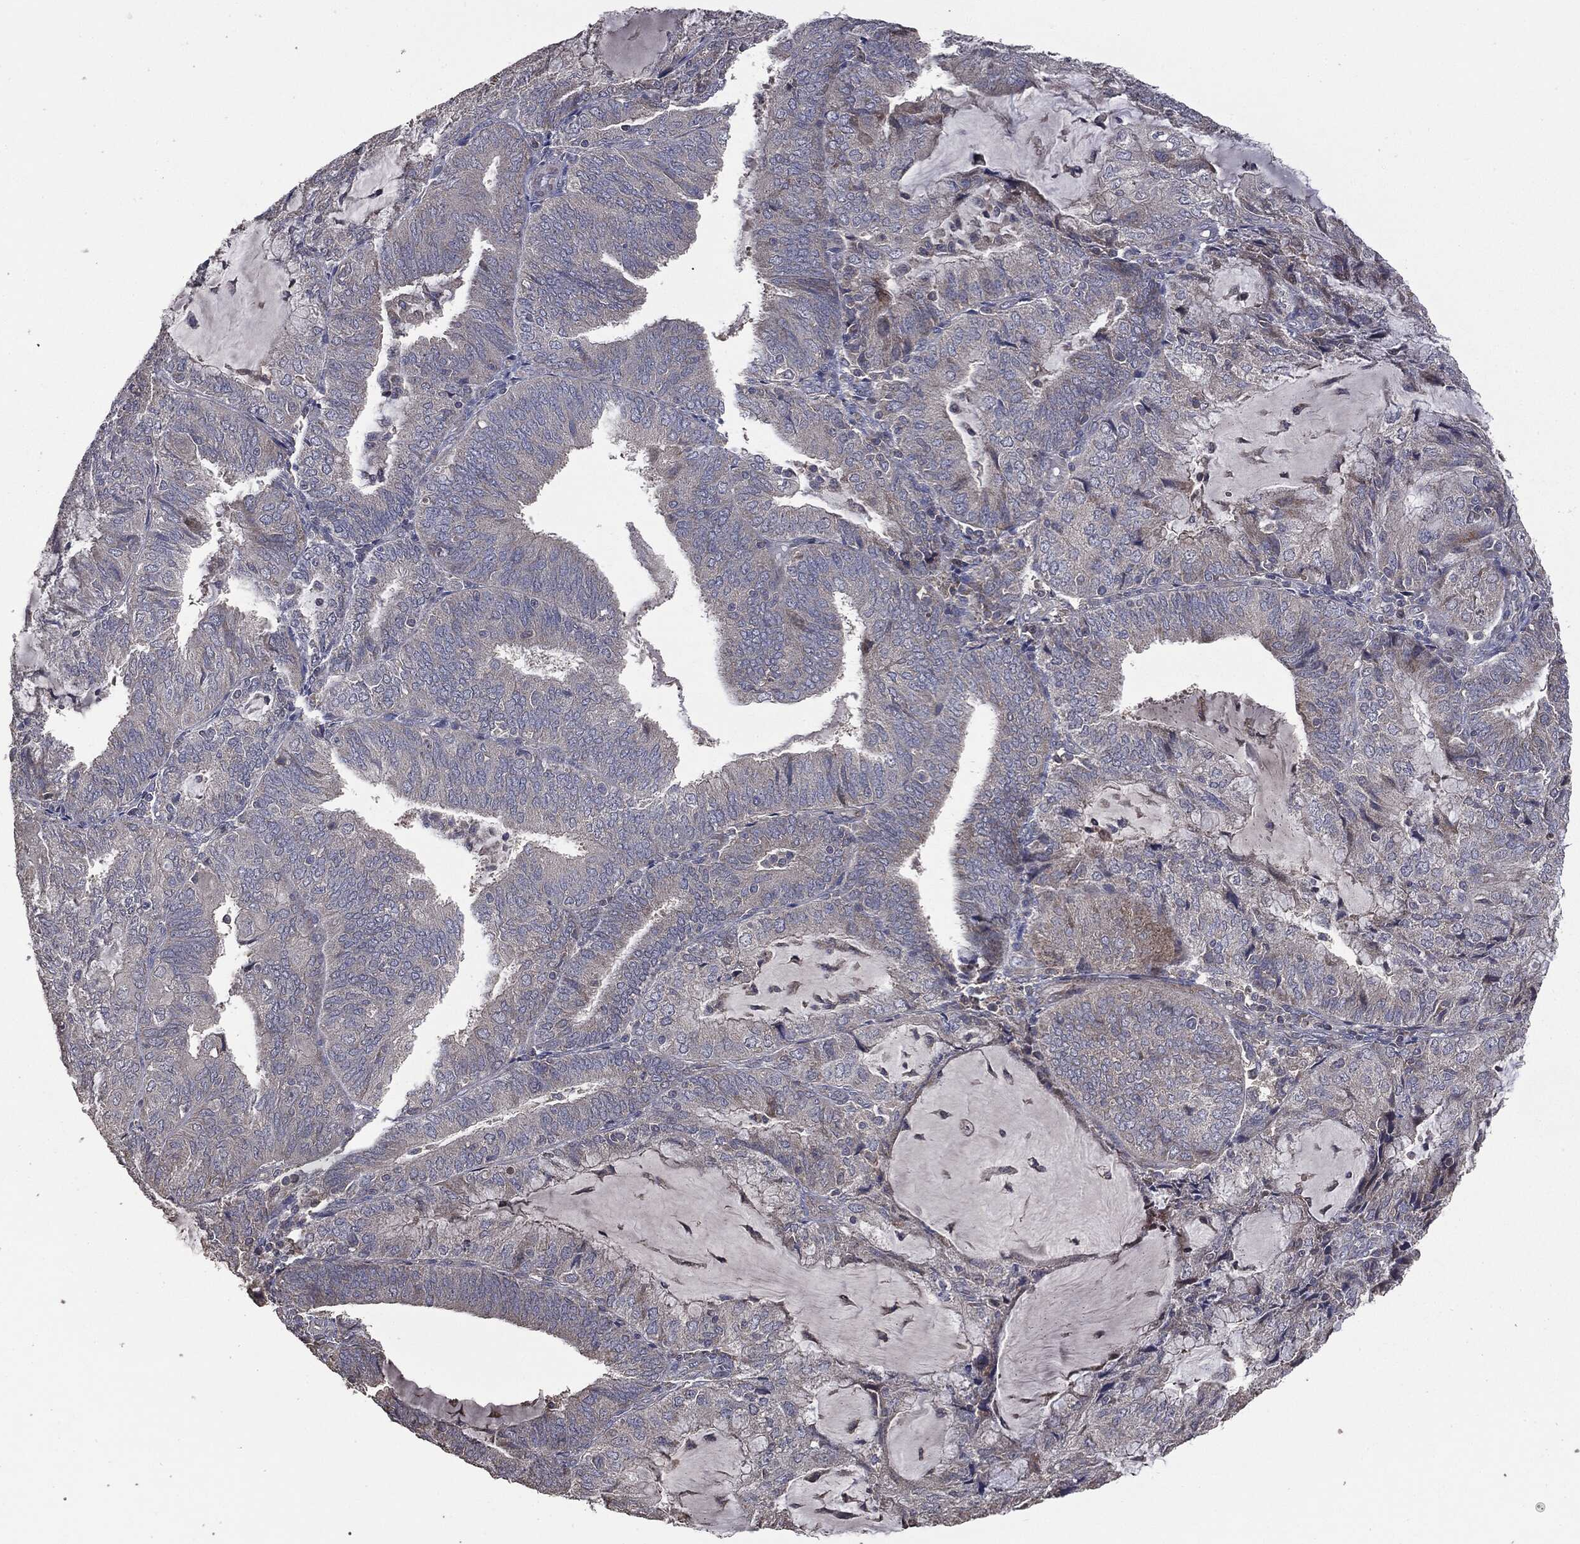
{"staining": {"intensity": "negative", "quantity": "none", "location": "none"}, "tissue": "endometrial cancer", "cell_type": "Tumor cells", "image_type": "cancer", "snomed": [{"axis": "morphology", "description": "Adenocarcinoma, NOS"}, {"axis": "topography", "description": "Endometrium"}], "caption": "Histopathology image shows no protein expression in tumor cells of endometrial cancer (adenocarcinoma) tissue.", "gene": "MTOR", "patient": {"sex": "female", "age": 81}}